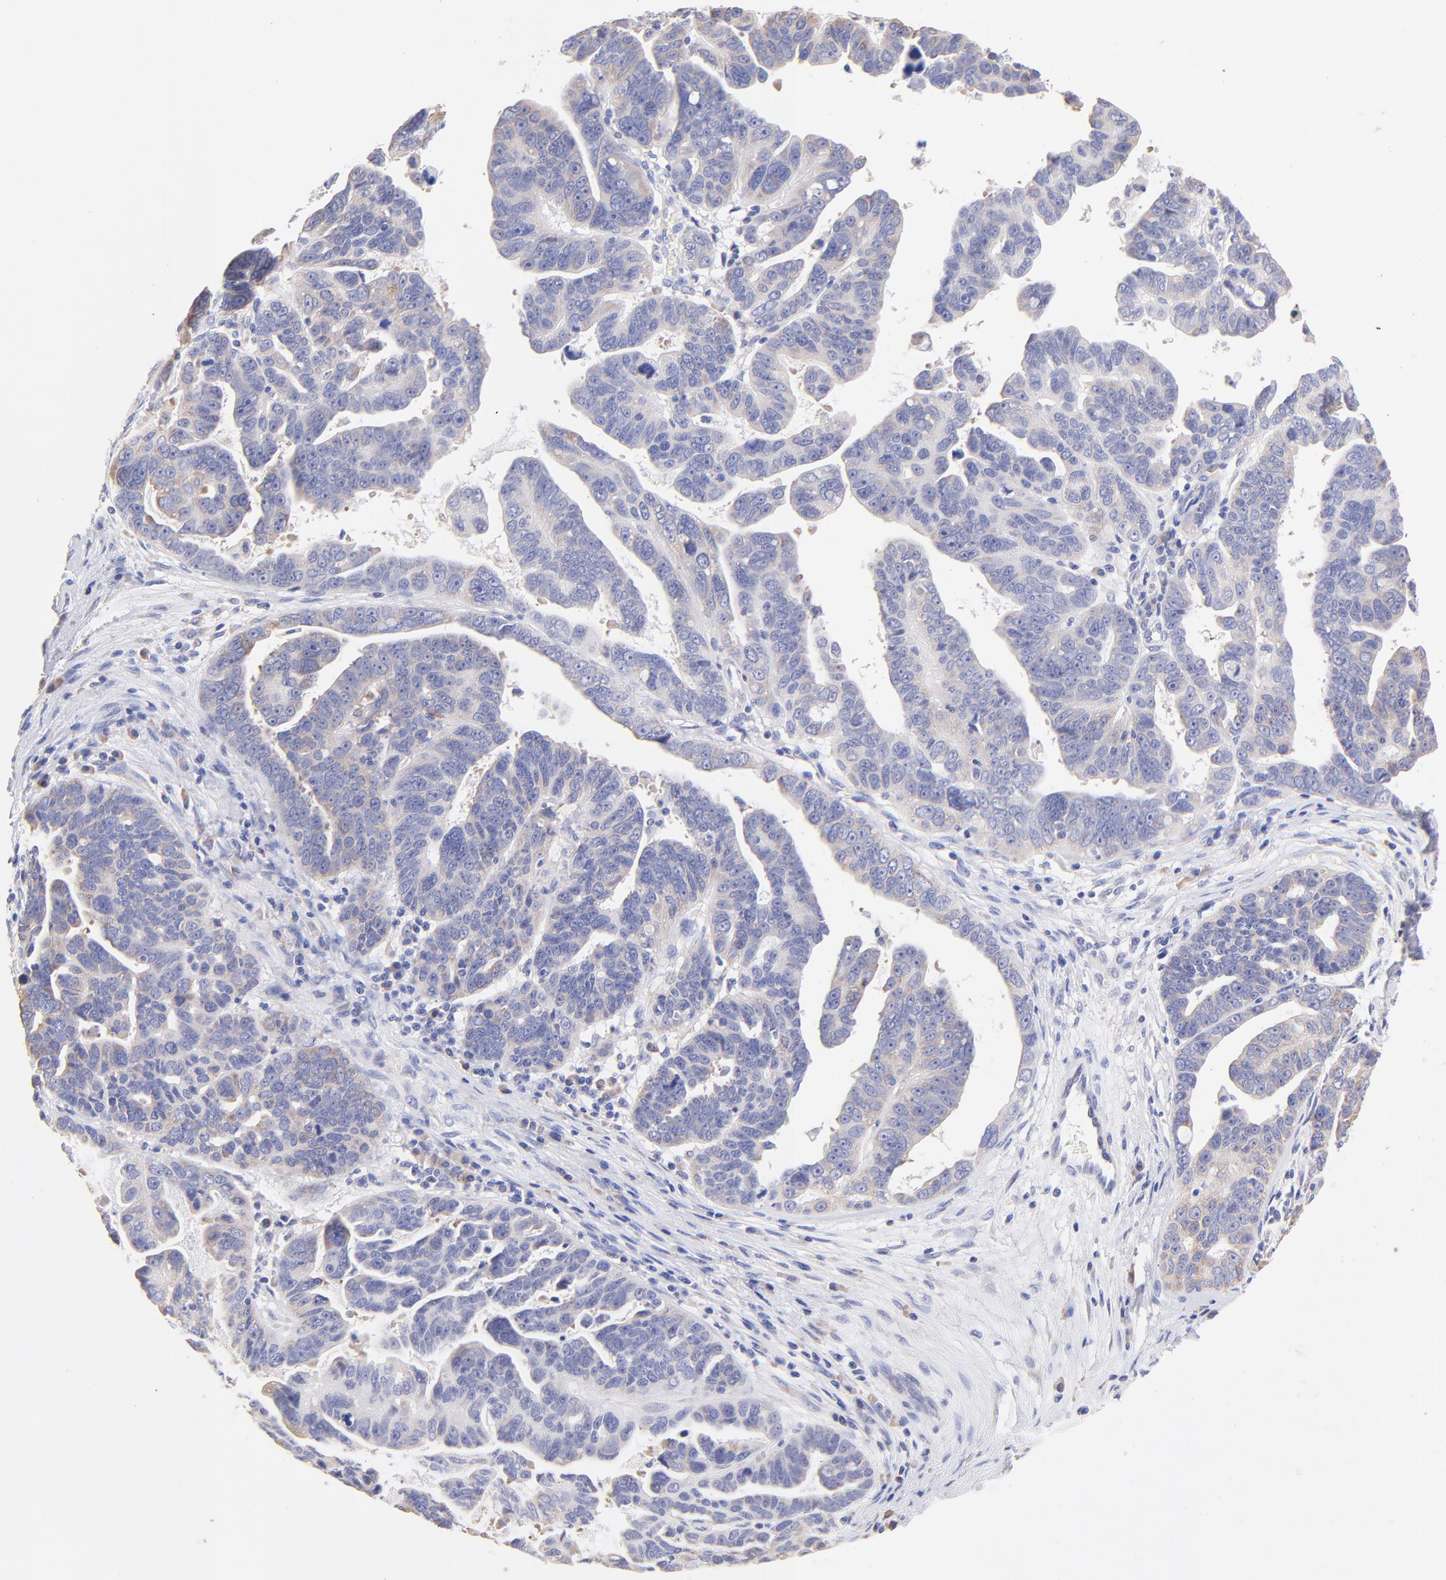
{"staining": {"intensity": "weak", "quantity": "<25%", "location": "cytoplasmic/membranous"}, "tissue": "ovarian cancer", "cell_type": "Tumor cells", "image_type": "cancer", "snomed": [{"axis": "morphology", "description": "Carcinoma, endometroid"}, {"axis": "morphology", "description": "Cystadenocarcinoma, serous, NOS"}, {"axis": "topography", "description": "Ovary"}], "caption": "Immunohistochemical staining of human serous cystadenocarcinoma (ovarian) shows no significant staining in tumor cells. (Immunohistochemistry (ihc), brightfield microscopy, high magnification).", "gene": "RPL30", "patient": {"sex": "female", "age": 45}}